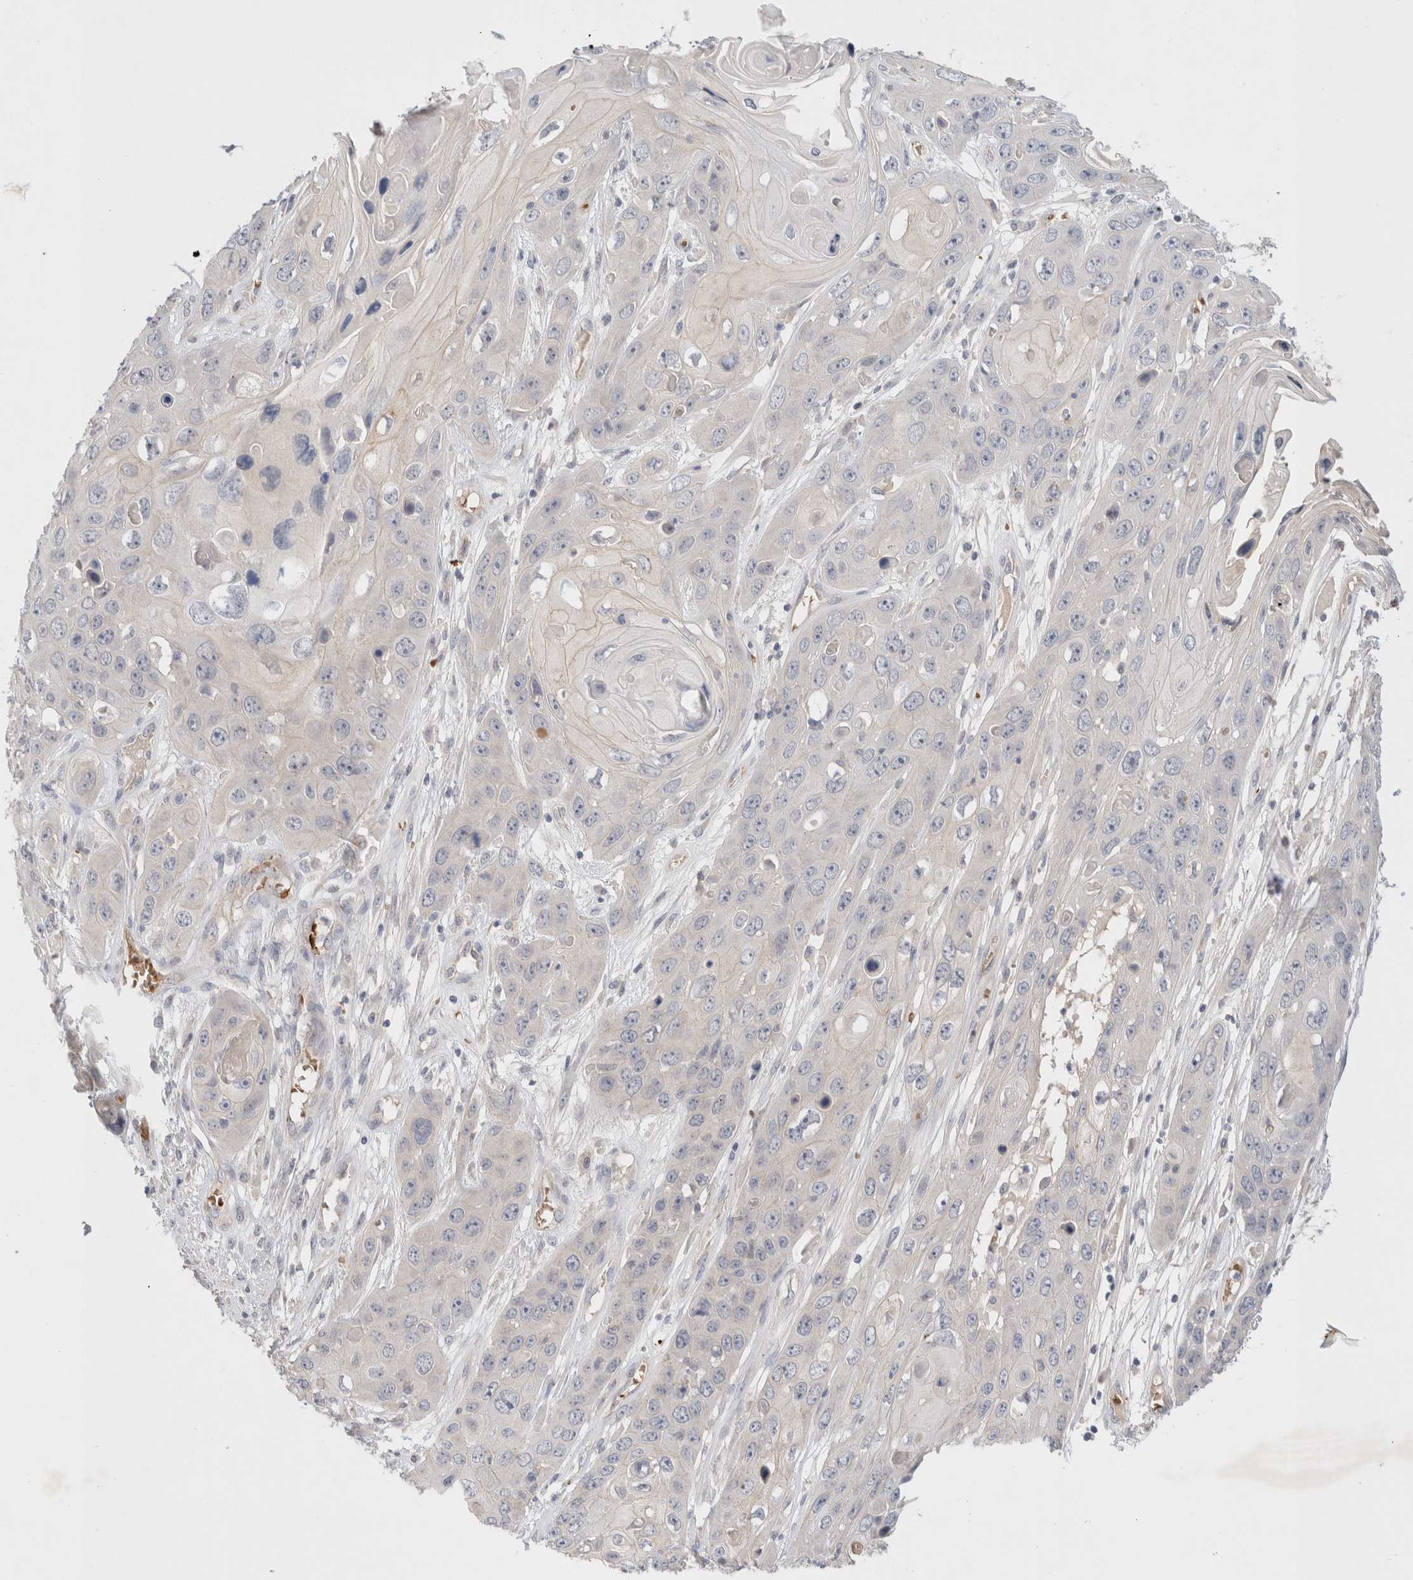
{"staining": {"intensity": "negative", "quantity": "none", "location": "none"}, "tissue": "skin cancer", "cell_type": "Tumor cells", "image_type": "cancer", "snomed": [{"axis": "morphology", "description": "Squamous cell carcinoma, NOS"}, {"axis": "topography", "description": "Skin"}], "caption": "Protein analysis of skin squamous cell carcinoma shows no significant expression in tumor cells.", "gene": "MST1", "patient": {"sex": "male", "age": 55}}